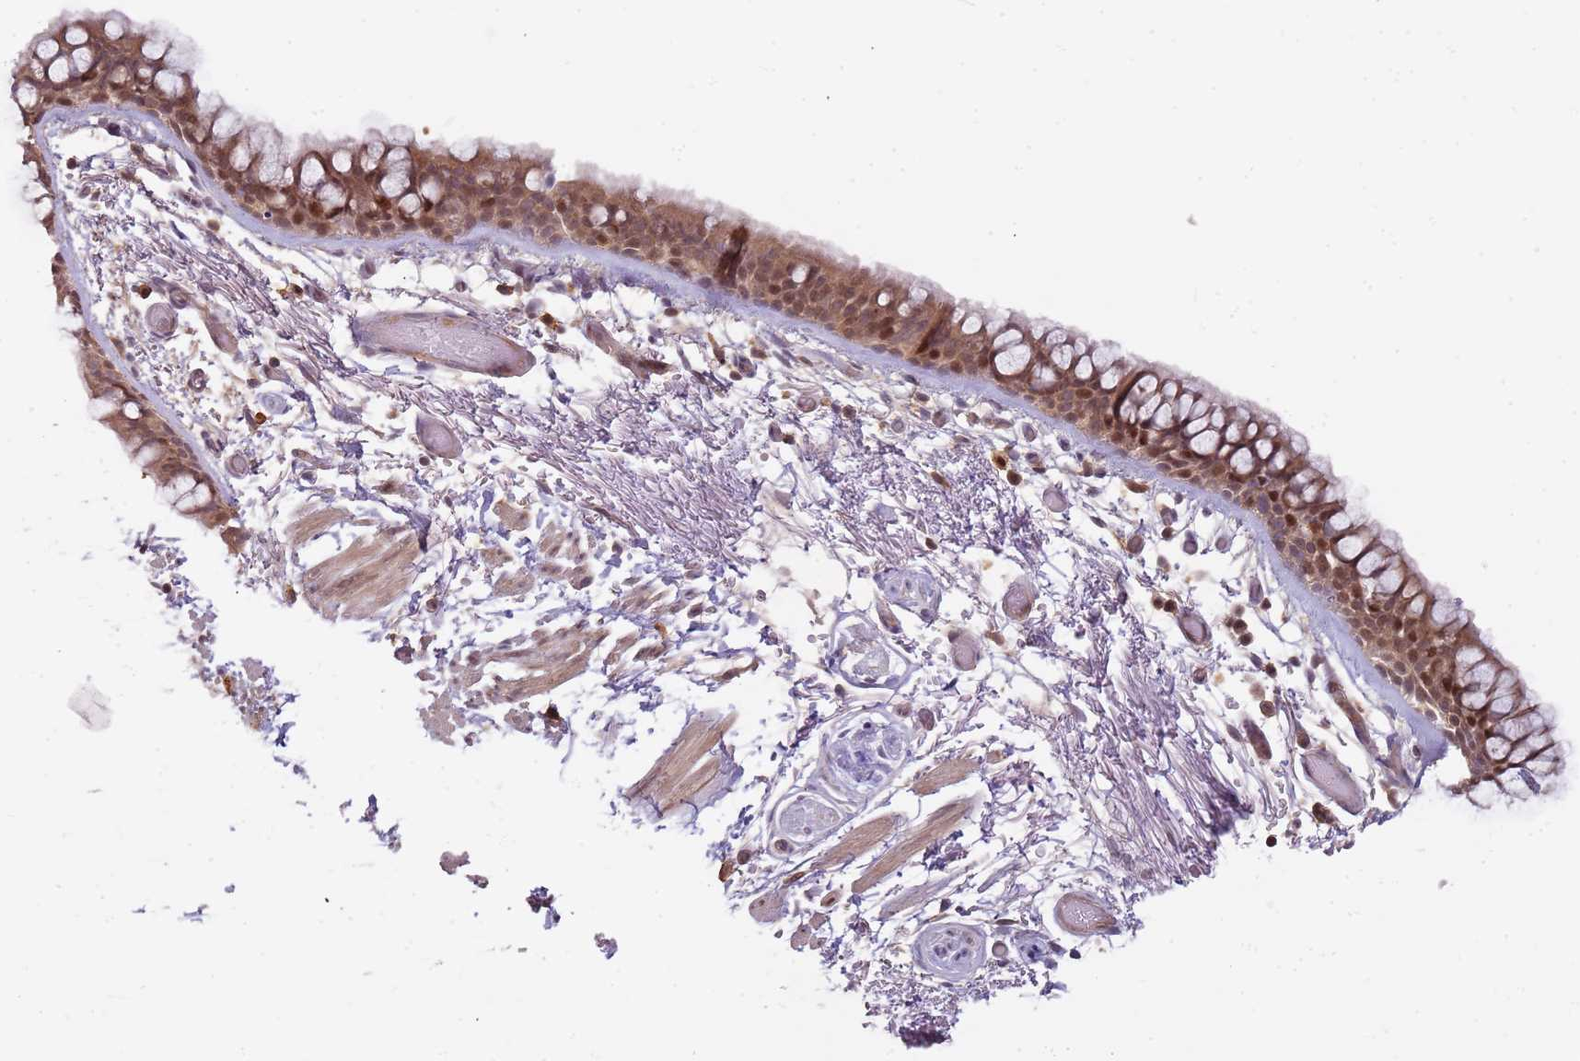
{"staining": {"intensity": "moderate", "quantity": "25%-75%", "location": "cytoplasmic/membranous,nuclear"}, "tissue": "bronchus", "cell_type": "Respiratory epithelial cells", "image_type": "normal", "snomed": [{"axis": "morphology", "description": "Normal tissue, NOS"}, {"axis": "topography", "description": "Bronchus"}], "caption": "The histopathology image exhibits staining of normal bronchus, revealing moderate cytoplasmic/membranous,nuclear protein staining (brown color) within respiratory epithelial cells.", "gene": "GSTO2", "patient": {"sex": "male", "age": 65}}